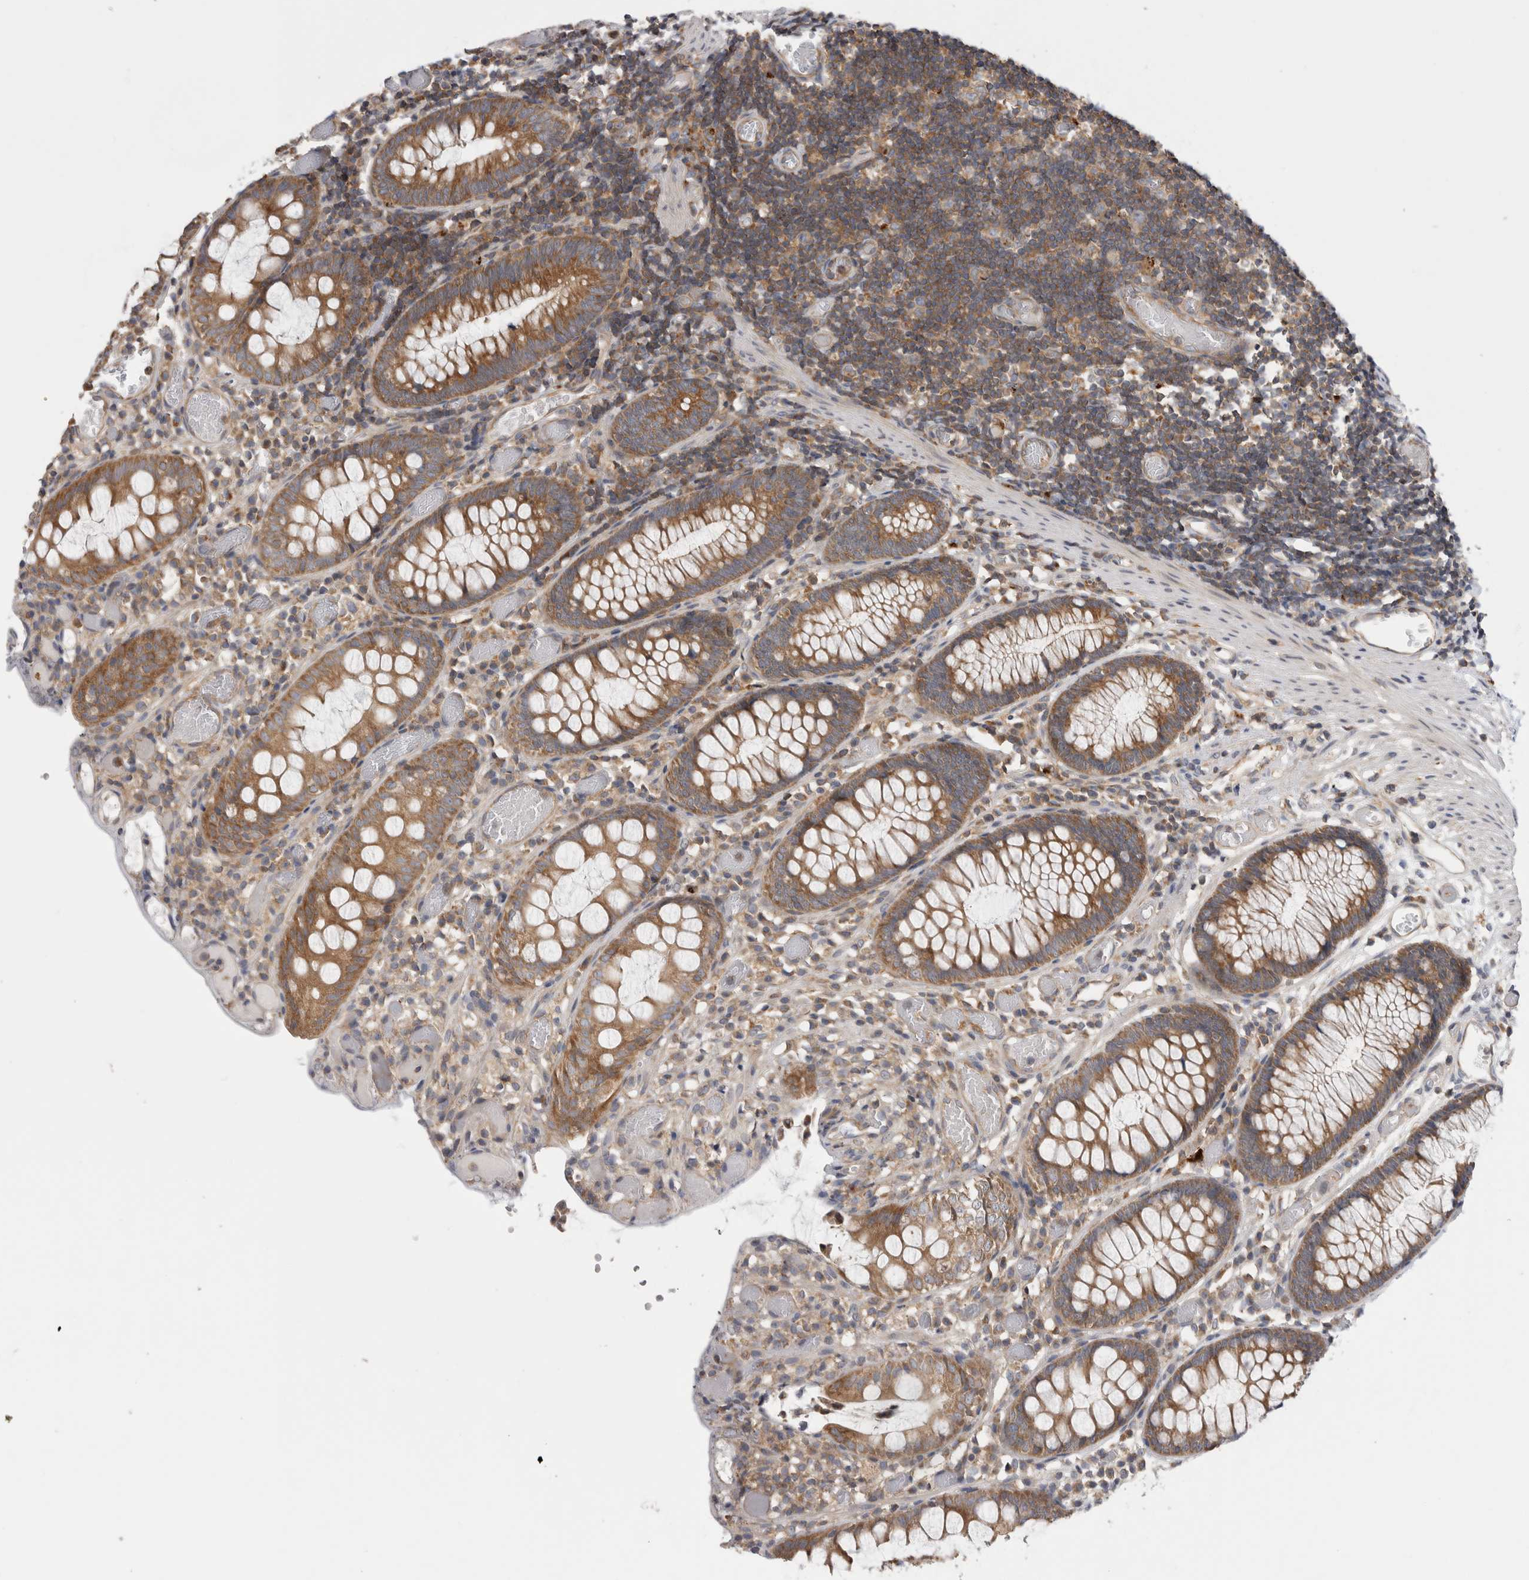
{"staining": {"intensity": "negative", "quantity": "none", "location": "none"}, "tissue": "colon", "cell_type": "Endothelial cells", "image_type": "normal", "snomed": [{"axis": "morphology", "description": "Normal tissue, NOS"}, {"axis": "topography", "description": "Colon"}], "caption": "Endothelial cells are negative for protein expression in unremarkable human colon. Brightfield microscopy of immunohistochemistry (IHC) stained with DAB (3,3'-diaminobenzidine) (brown) and hematoxylin (blue), captured at high magnification.", "gene": "GRIK2", "patient": {"sex": "male", "age": 14}}